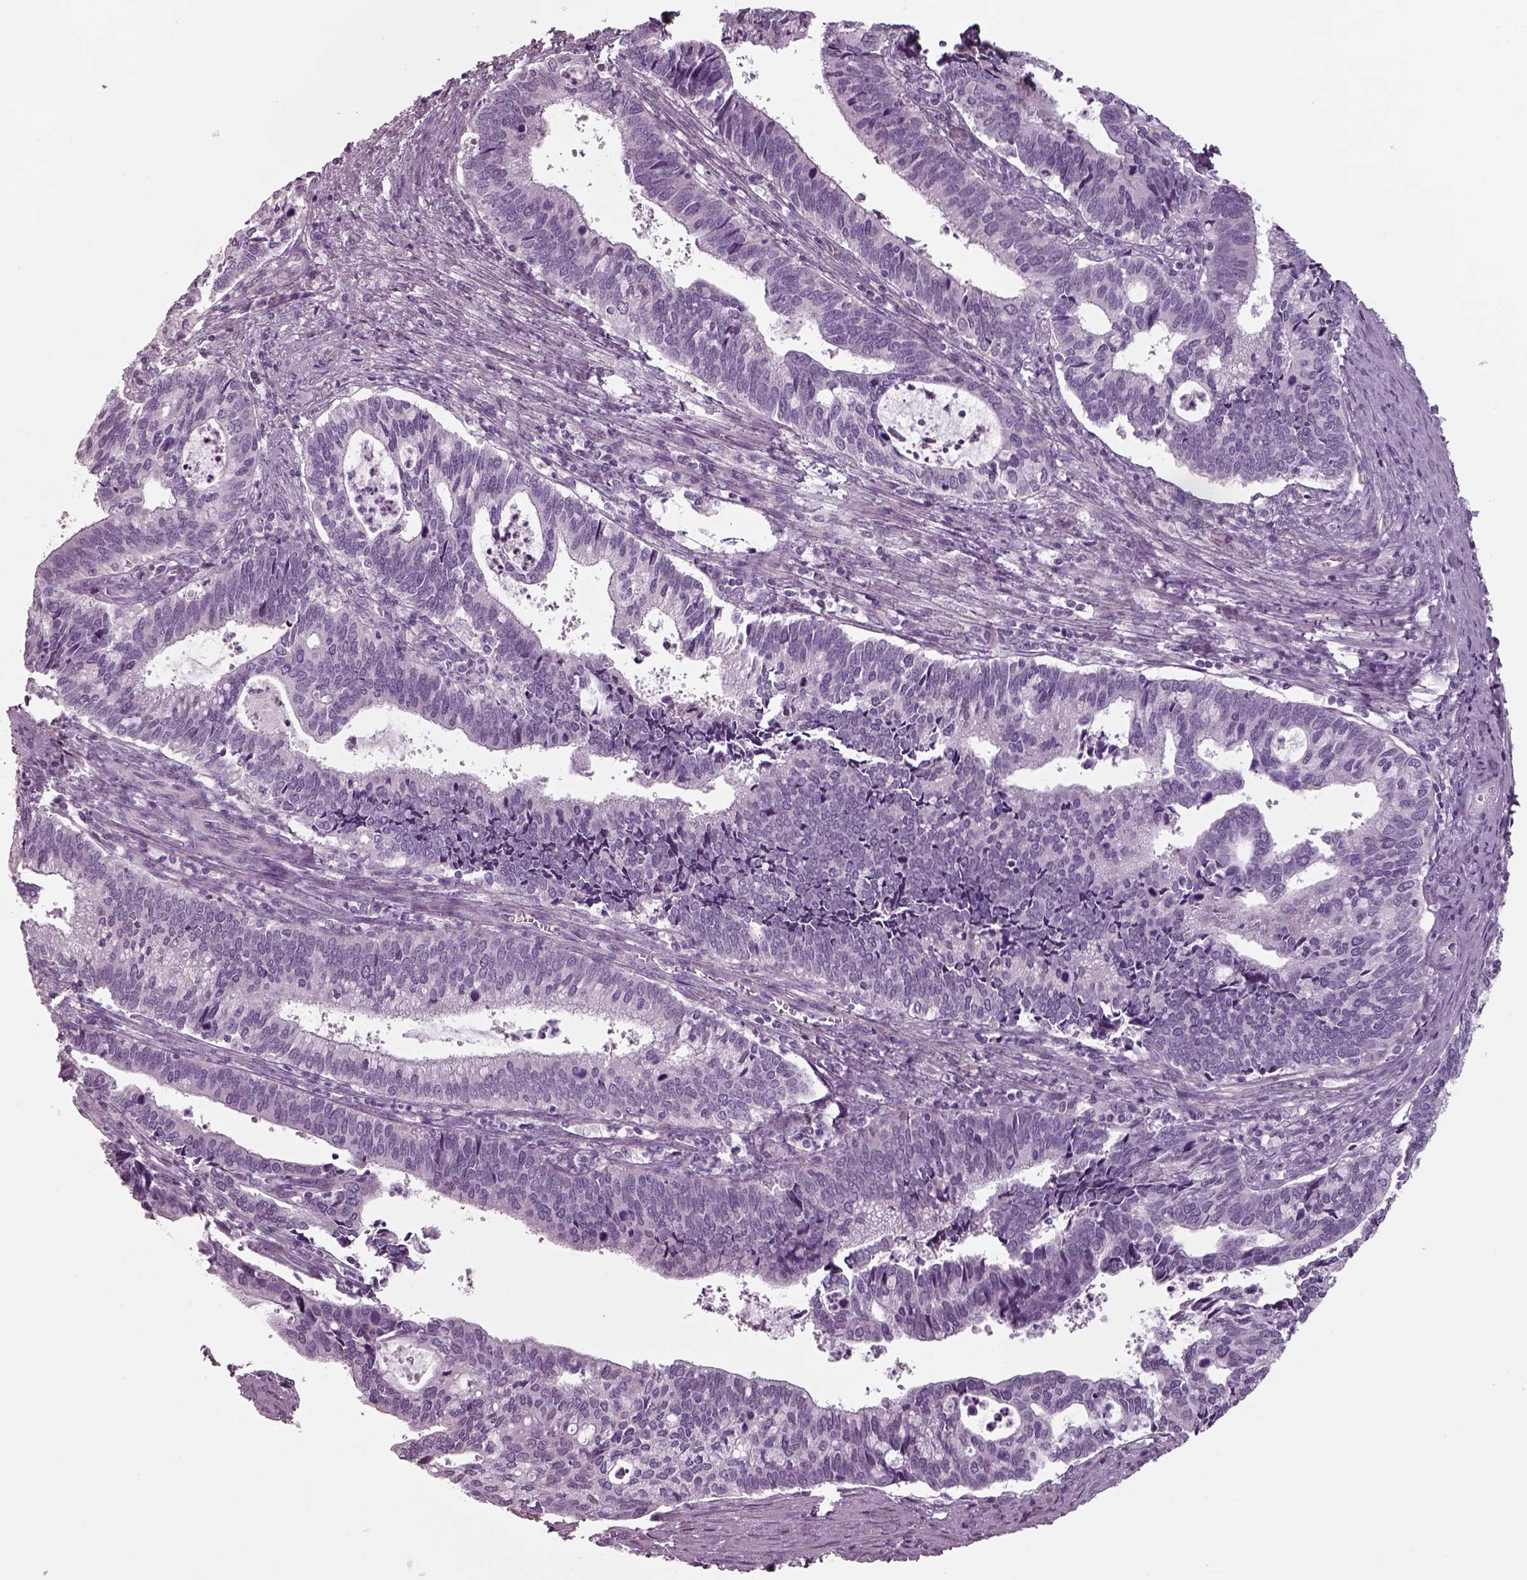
{"staining": {"intensity": "negative", "quantity": "none", "location": "none"}, "tissue": "cervical cancer", "cell_type": "Tumor cells", "image_type": "cancer", "snomed": [{"axis": "morphology", "description": "Adenocarcinoma, NOS"}, {"axis": "topography", "description": "Cervix"}], "caption": "Immunohistochemistry (IHC) photomicrograph of human cervical cancer stained for a protein (brown), which exhibits no staining in tumor cells.", "gene": "SEPTIN14", "patient": {"sex": "female", "age": 42}}